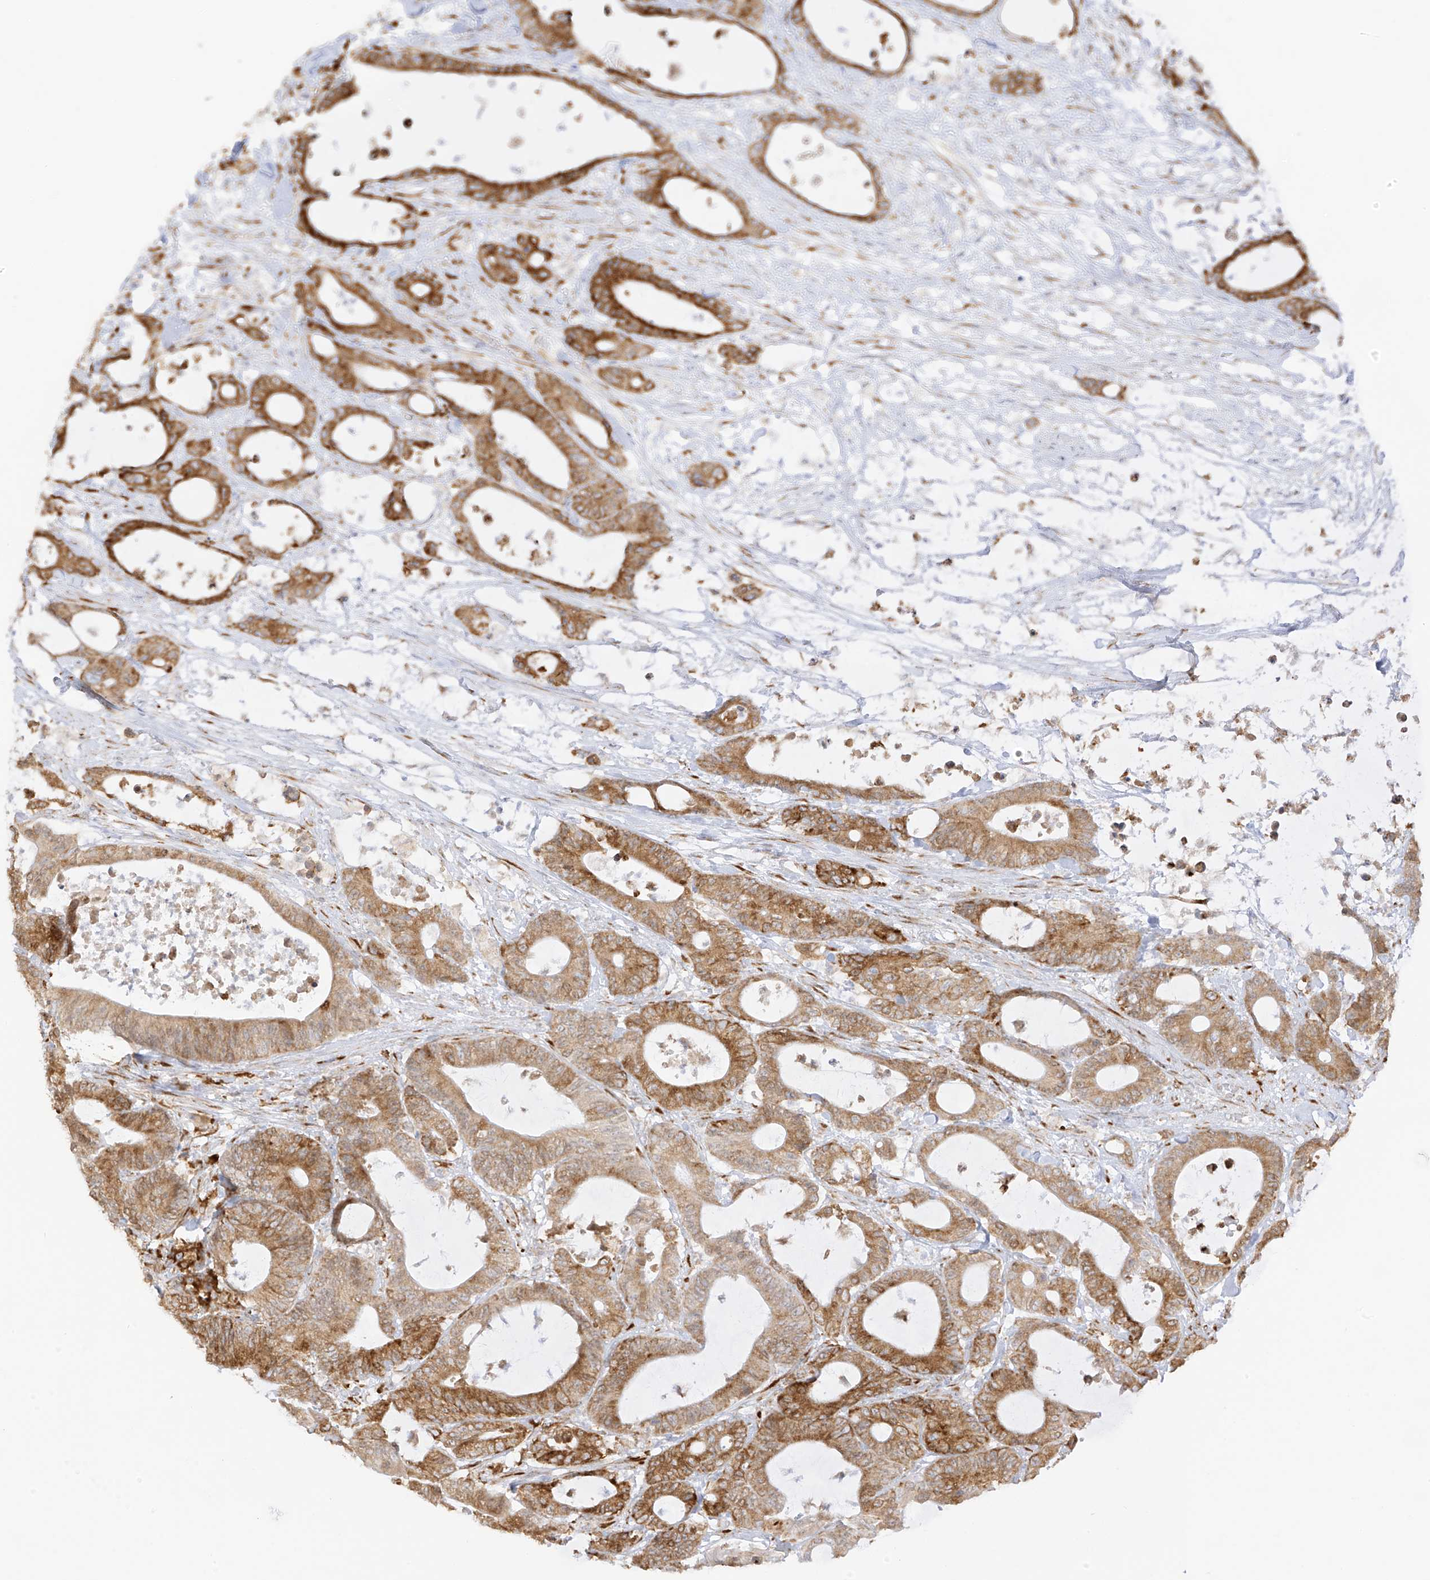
{"staining": {"intensity": "moderate", "quantity": ">75%", "location": "cytoplasmic/membranous"}, "tissue": "colorectal cancer", "cell_type": "Tumor cells", "image_type": "cancer", "snomed": [{"axis": "morphology", "description": "Adenocarcinoma, NOS"}, {"axis": "topography", "description": "Colon"}], "caption": "Colorectal adenocarcinoma stained for a protein shows moderate cytoplasmic/membranous positivity in tumor cells.", "gene": "LRRC59", "patient": {"sex": "female", "age": 84}}